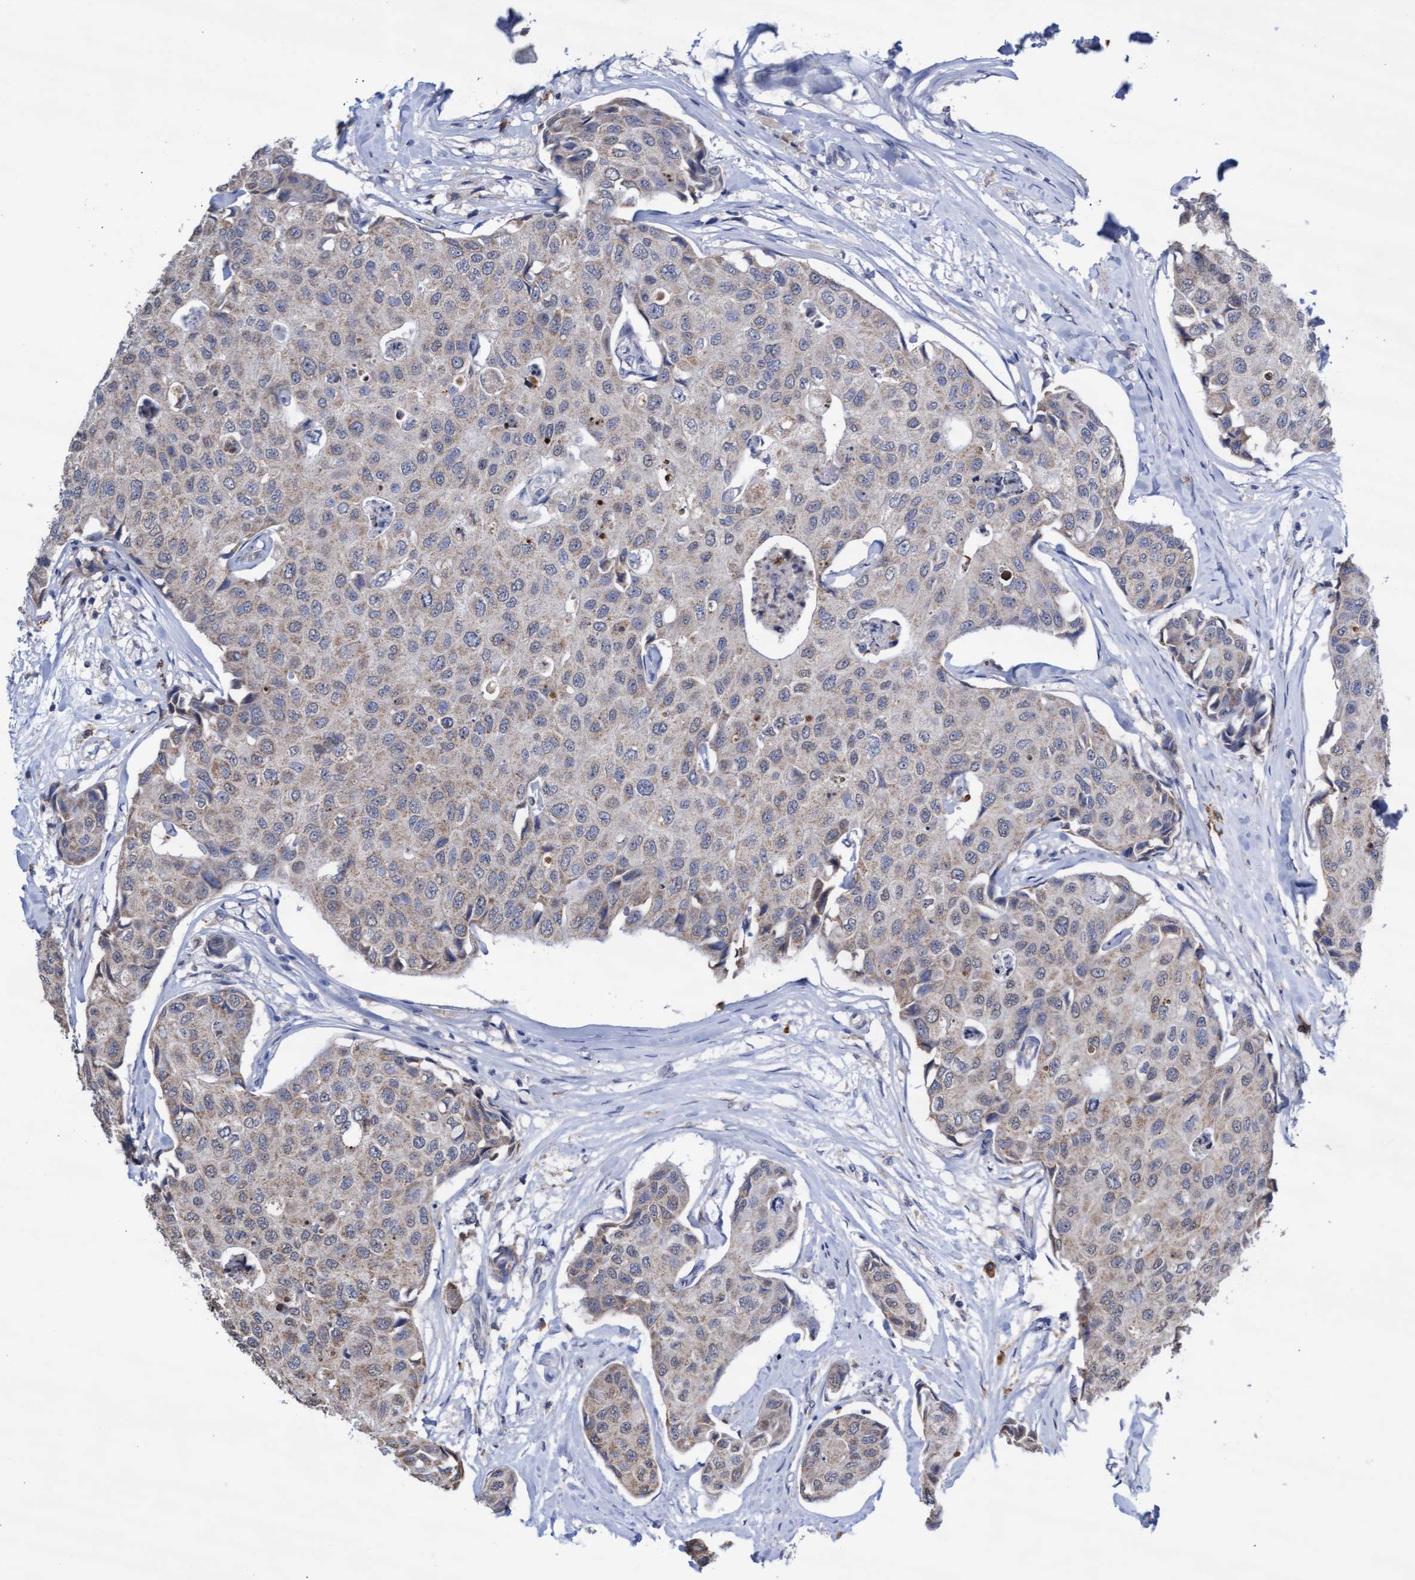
{"staining": {"intensity": "weak", "quantity": "25%-75%", "location": "cytoplasmic/membranous"}, "tissue": "breast cancer", "cell_type": "Tumor cells", "image_type": "cancer", "snomed": [{"axis": "morphology", "description": "Duct carcinoma"}, {"axis": "topography", "description": "Breast"}], "caption": "Immunohistochemistry photomicrograph of neoplastic tissue: invasive ductal carcinoma (breast) stained using immunohistochemistry (IHC) demonstrates low levels of weak protein expression localized specifically in the cytoplasmic/membranous of tumor cells, appearing as a cytoplasmic/membranous brown color.", "gene": "GPR39", "patient": {"sex": "female", "age": 80}}